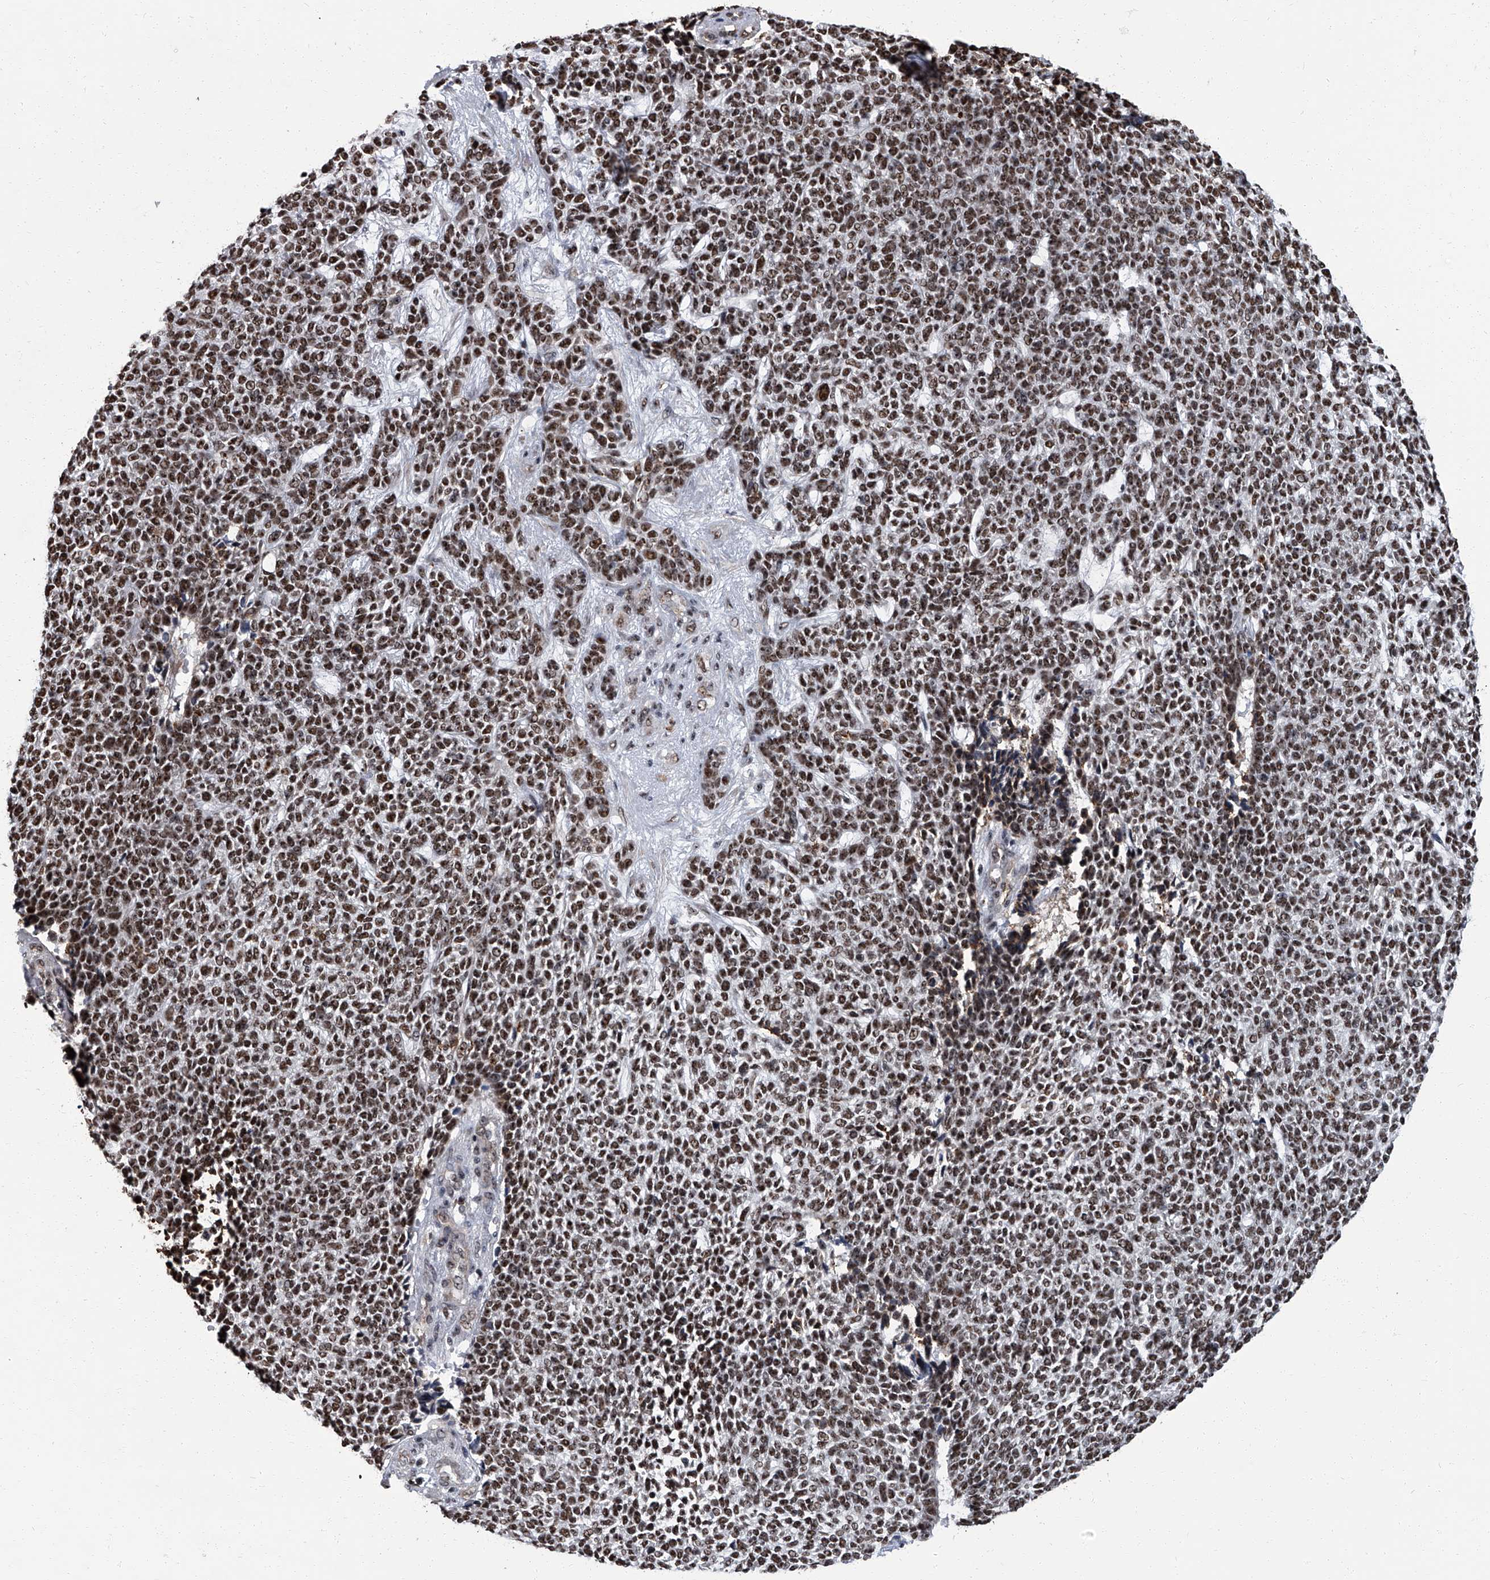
{"staining": {"intensity": "moderate", "quantity": ">75%", "location": "nuclear"}, "tissue": "skin cancer", "cell_type": "Tumor cells", "image_type": "cancer", "snomed": [{"axis": "morphology", "description": "Basal cell carcinoma"}, {"axis": "topography", "description": "Skin"}], "caption": "Skin cancer tissue demonstrates moderate nuclear positivity in approximately >75% of tumor cells, visualized by immunohistochemistry.", "gene": "ZNF518B", "patient": {"sex": "female", "age": 84}}